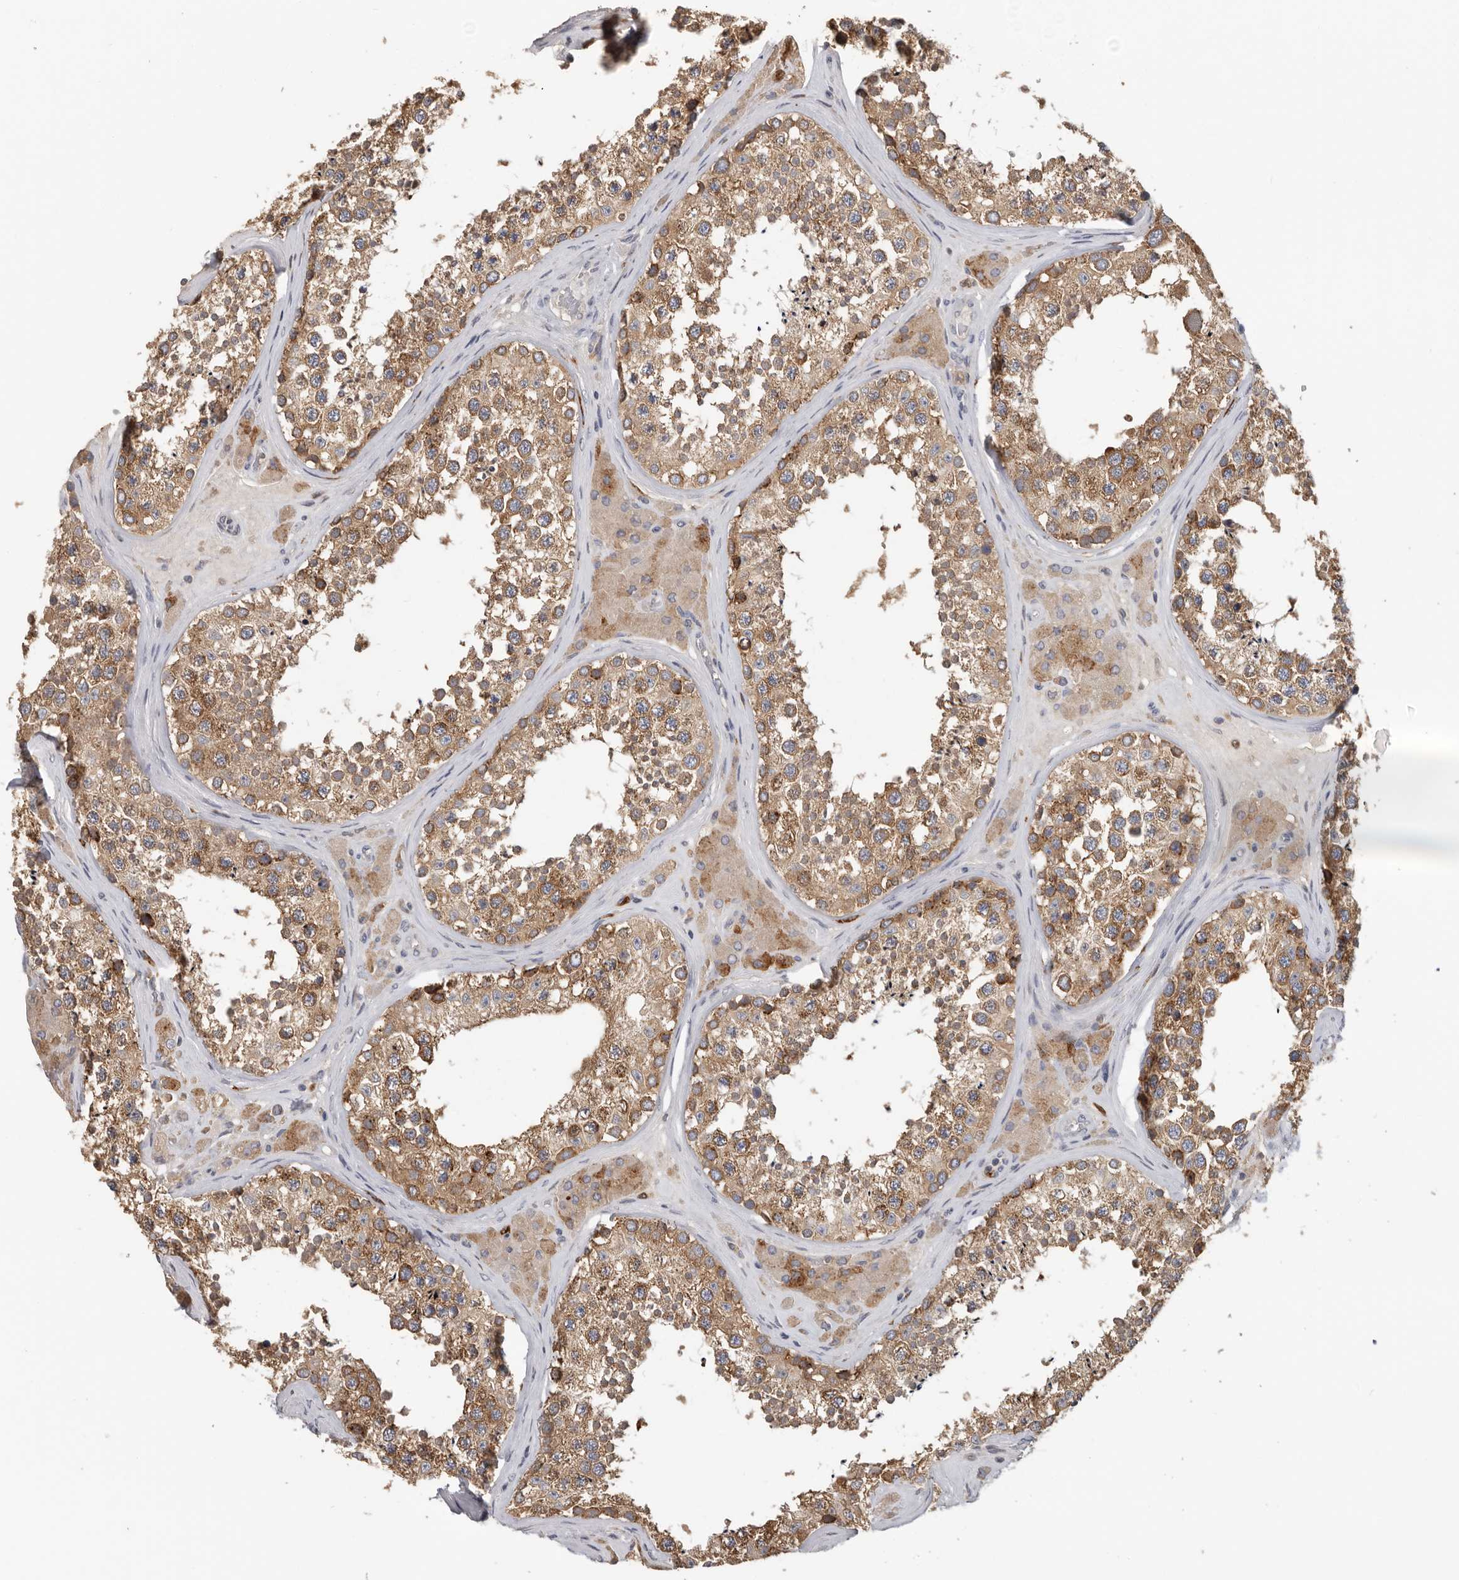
{"staining": {"intensity": "moderate", "quantity": ">75%", "location": "cytoplasmic/membranous"}, "tissue": "testis", "cell_type": "Cells in seminiferous ducts", "image_type": "normal", "snomed": [{"axis": "morphology", "description": "Normal tissue, NOS"}, {"axis": "topography", "description": "Testis"}], "caption": "Immunohistochemistry (IHC) photomicrograph of benign testis: human testis stained using immunohistochemistry reveals medium levels of moderate protein expression localized specifically in the cytoplasmic/membranous of cells in seminiferous ducts, appearing as a cytoplasmic/membranous brown color.", "gene": "TFRC", "patient": {"sex": "male", "age": 46}}